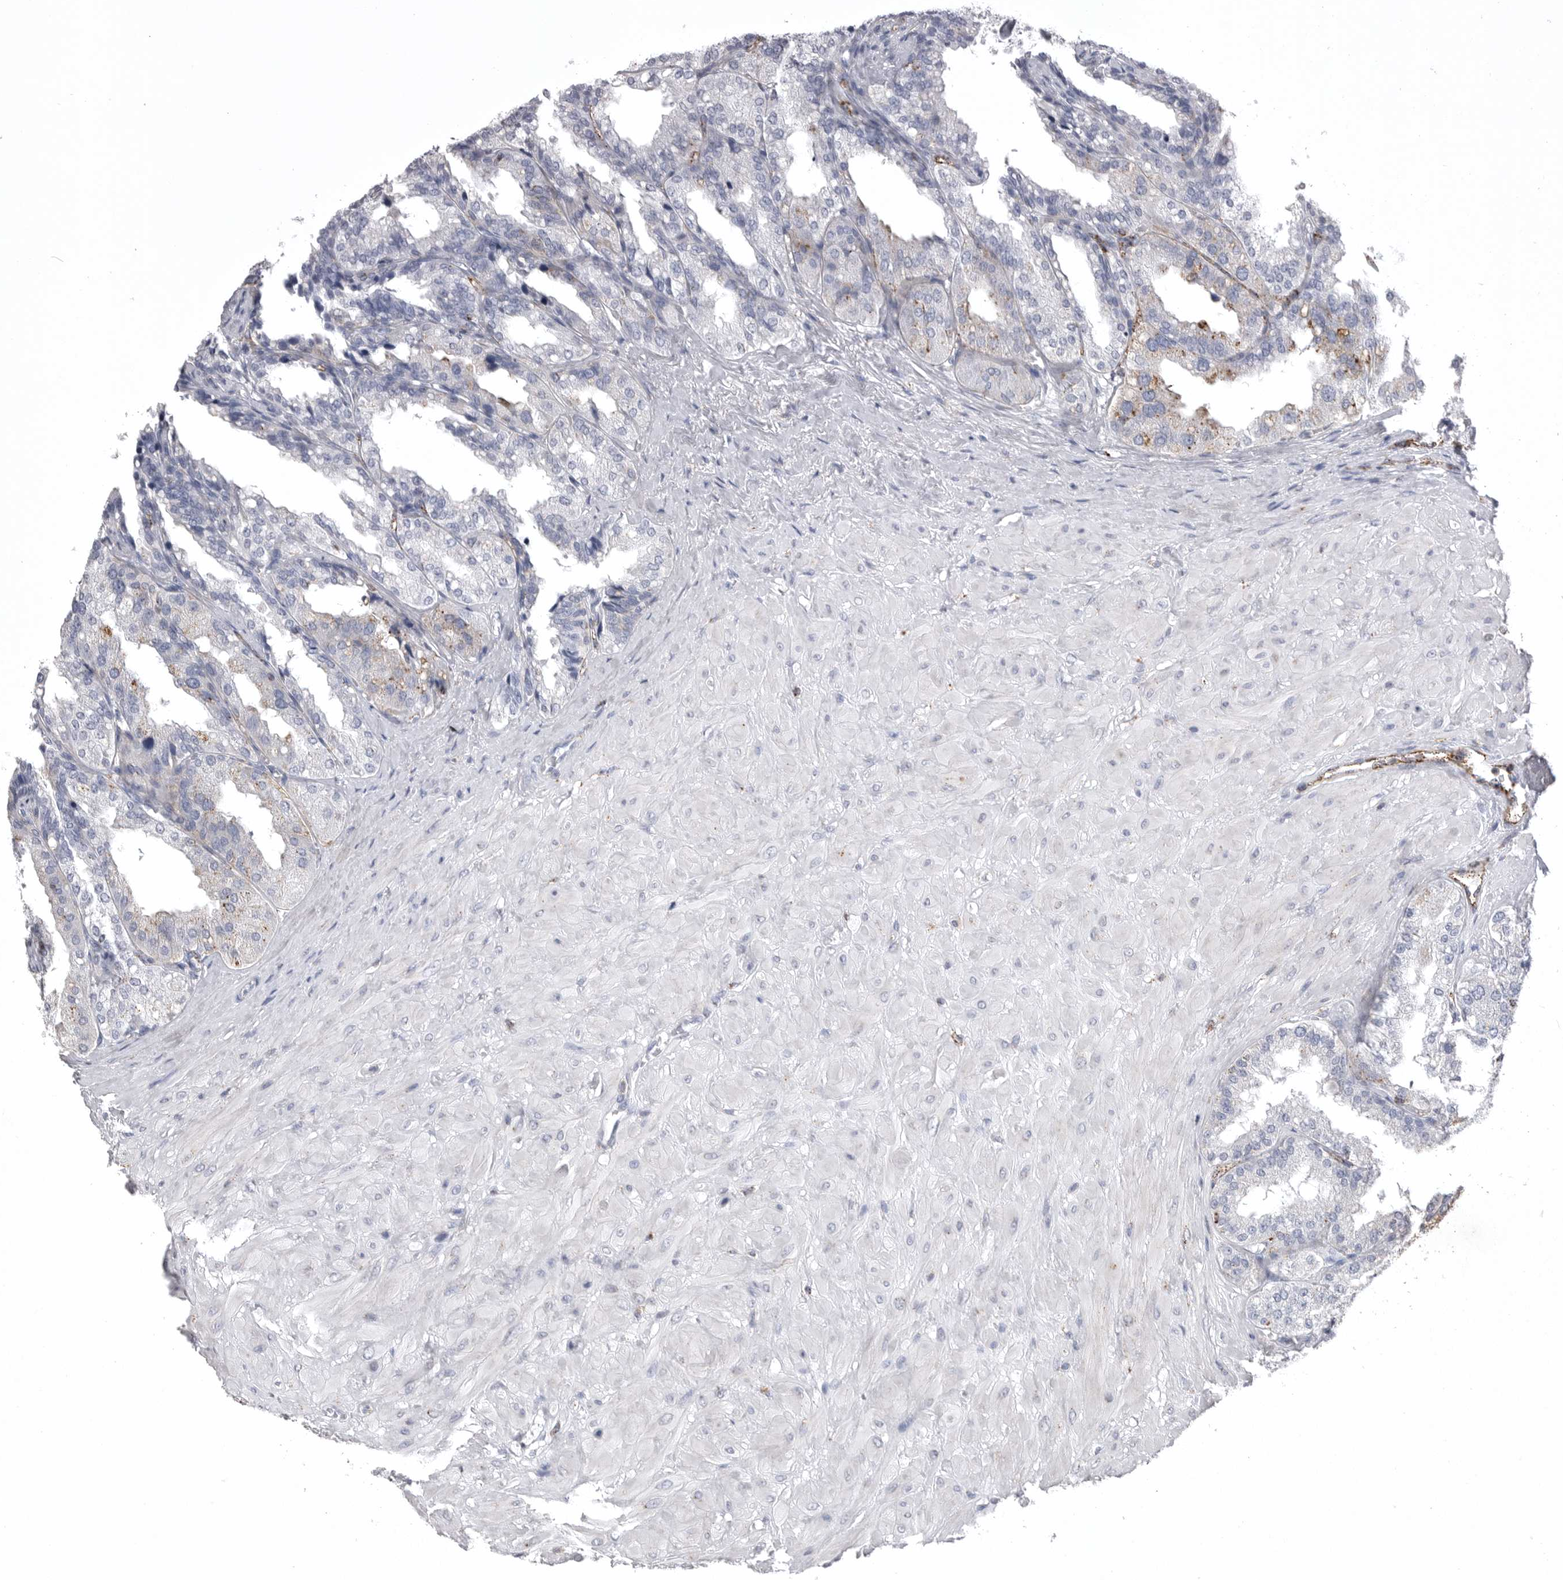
{"staining": {"intensity": "negative", "quantity": "none", "location": "none"}, "tissue": "seminal vesicle", "cell_type": "Glandular cells", "image_type": "normal", "snomed": [{"axis": "morphology", "description": "Normal tissue, NOS"}, {"axis": "topography", "description": "Prostate"}, {"axis": "topography", "description": "Seminal veicle"}], "caption": "This is a micrograph of immunohistochemistry (IHC) staining of unremarkable seminal vesicle, which shows no positivity in glandular cells.", "gene": "PSPN", "patient": {"sex": "male", "age": 51}}